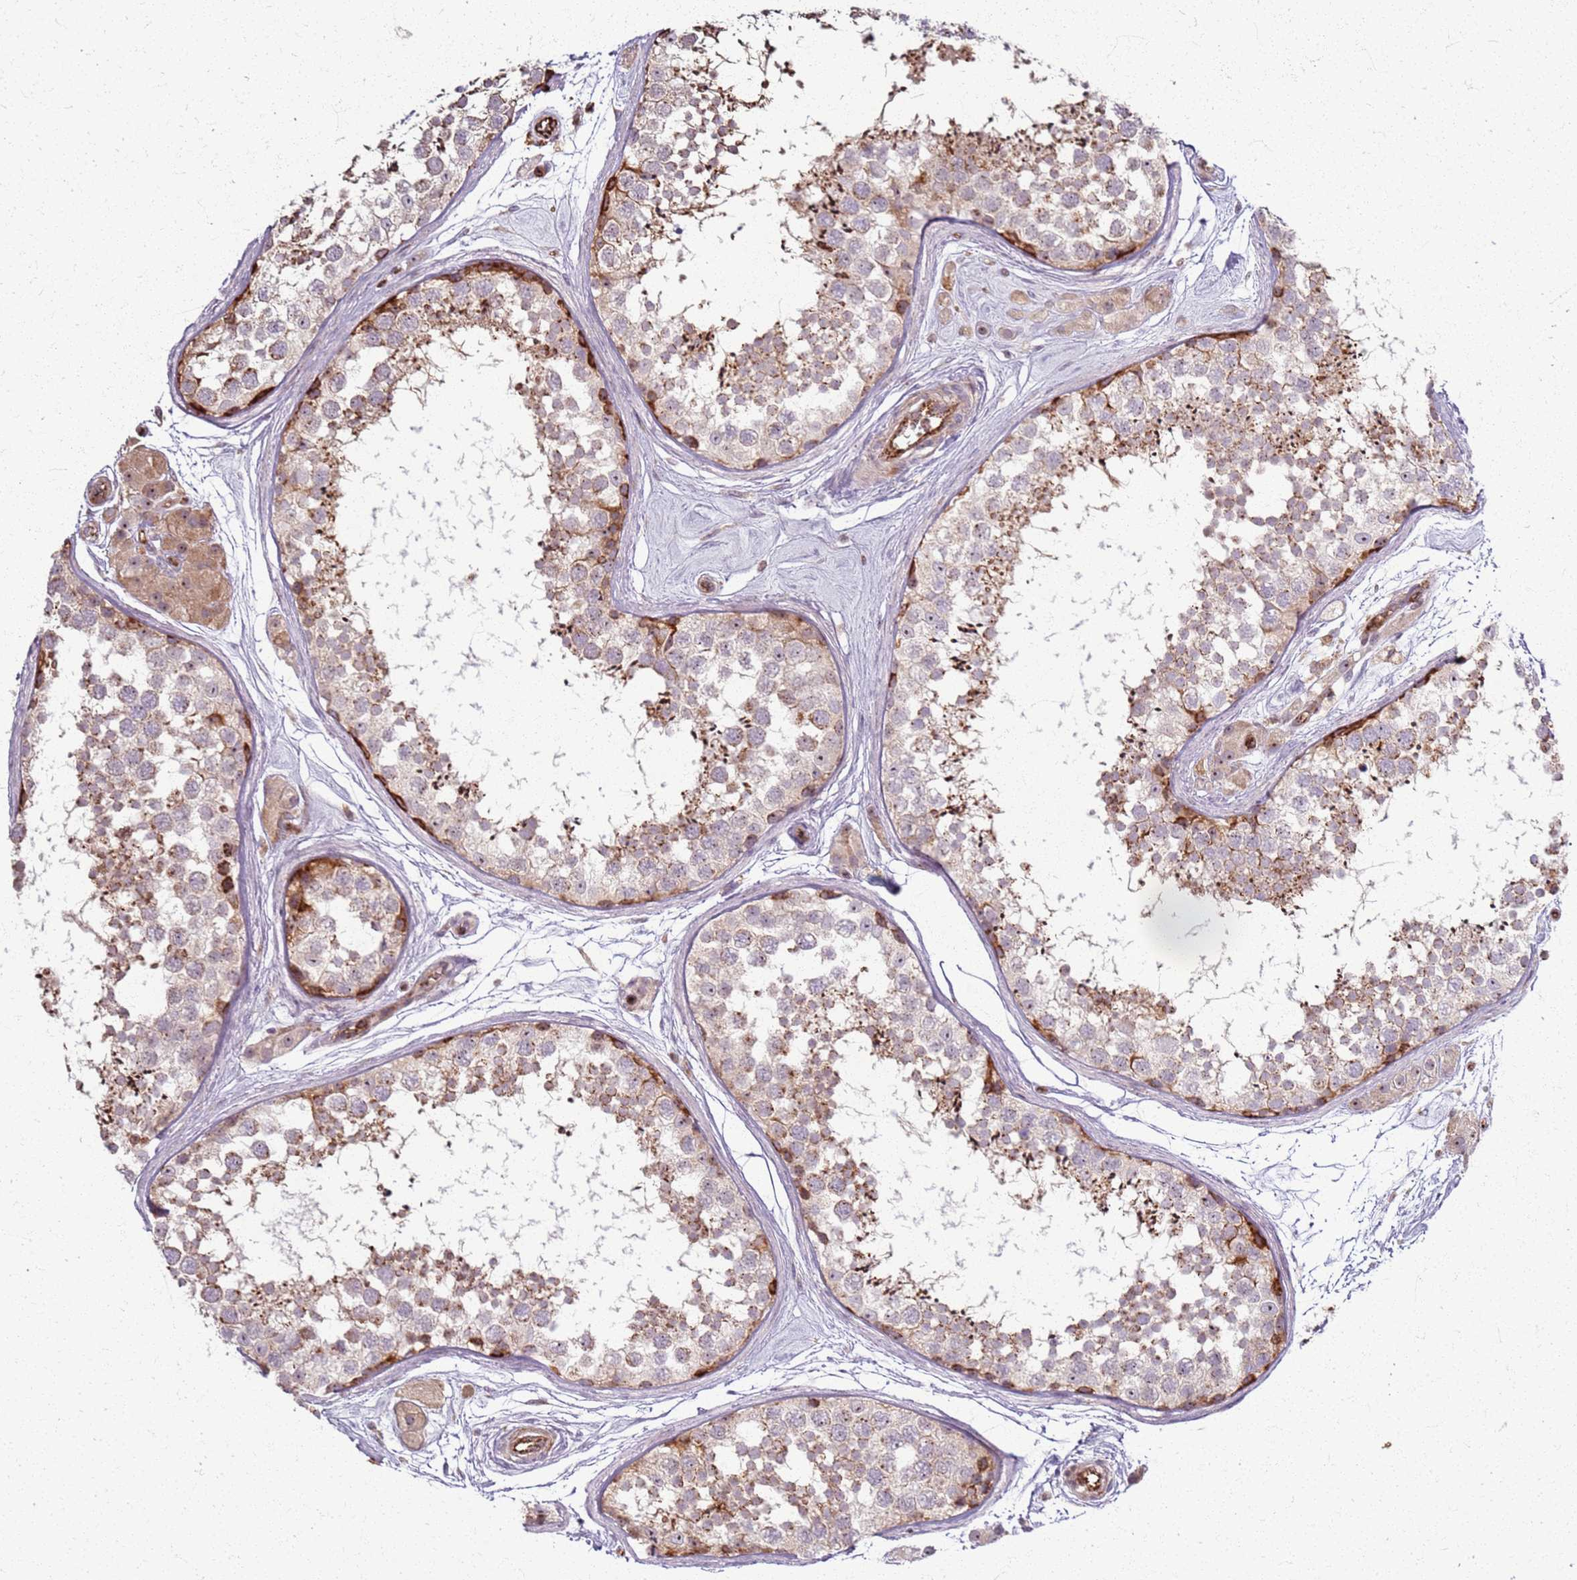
{"staining": {"intensity": "moderate", "quantity": "25%-75%", "location": "cytoplasmic/membranous,nuclear"}, "tissue": "testis", "cell_type": "Cells in seminiferous ducts", "image_type": "normal", "snomed": [{"axis": "morphology", "description": "Normal tissue, NOS"}, {"axis": "topography", "description": "Testis"}], "caption": "Cells in seminiferous ducts show moderate cytoplasmic/membranous,nuclear staining in approximately 25%-75% of cells in benign testis. (IHC, brightfield microscopy, high magnification).", "gene": "KRI1", "patient": {"sex": "male", "age": 56}}